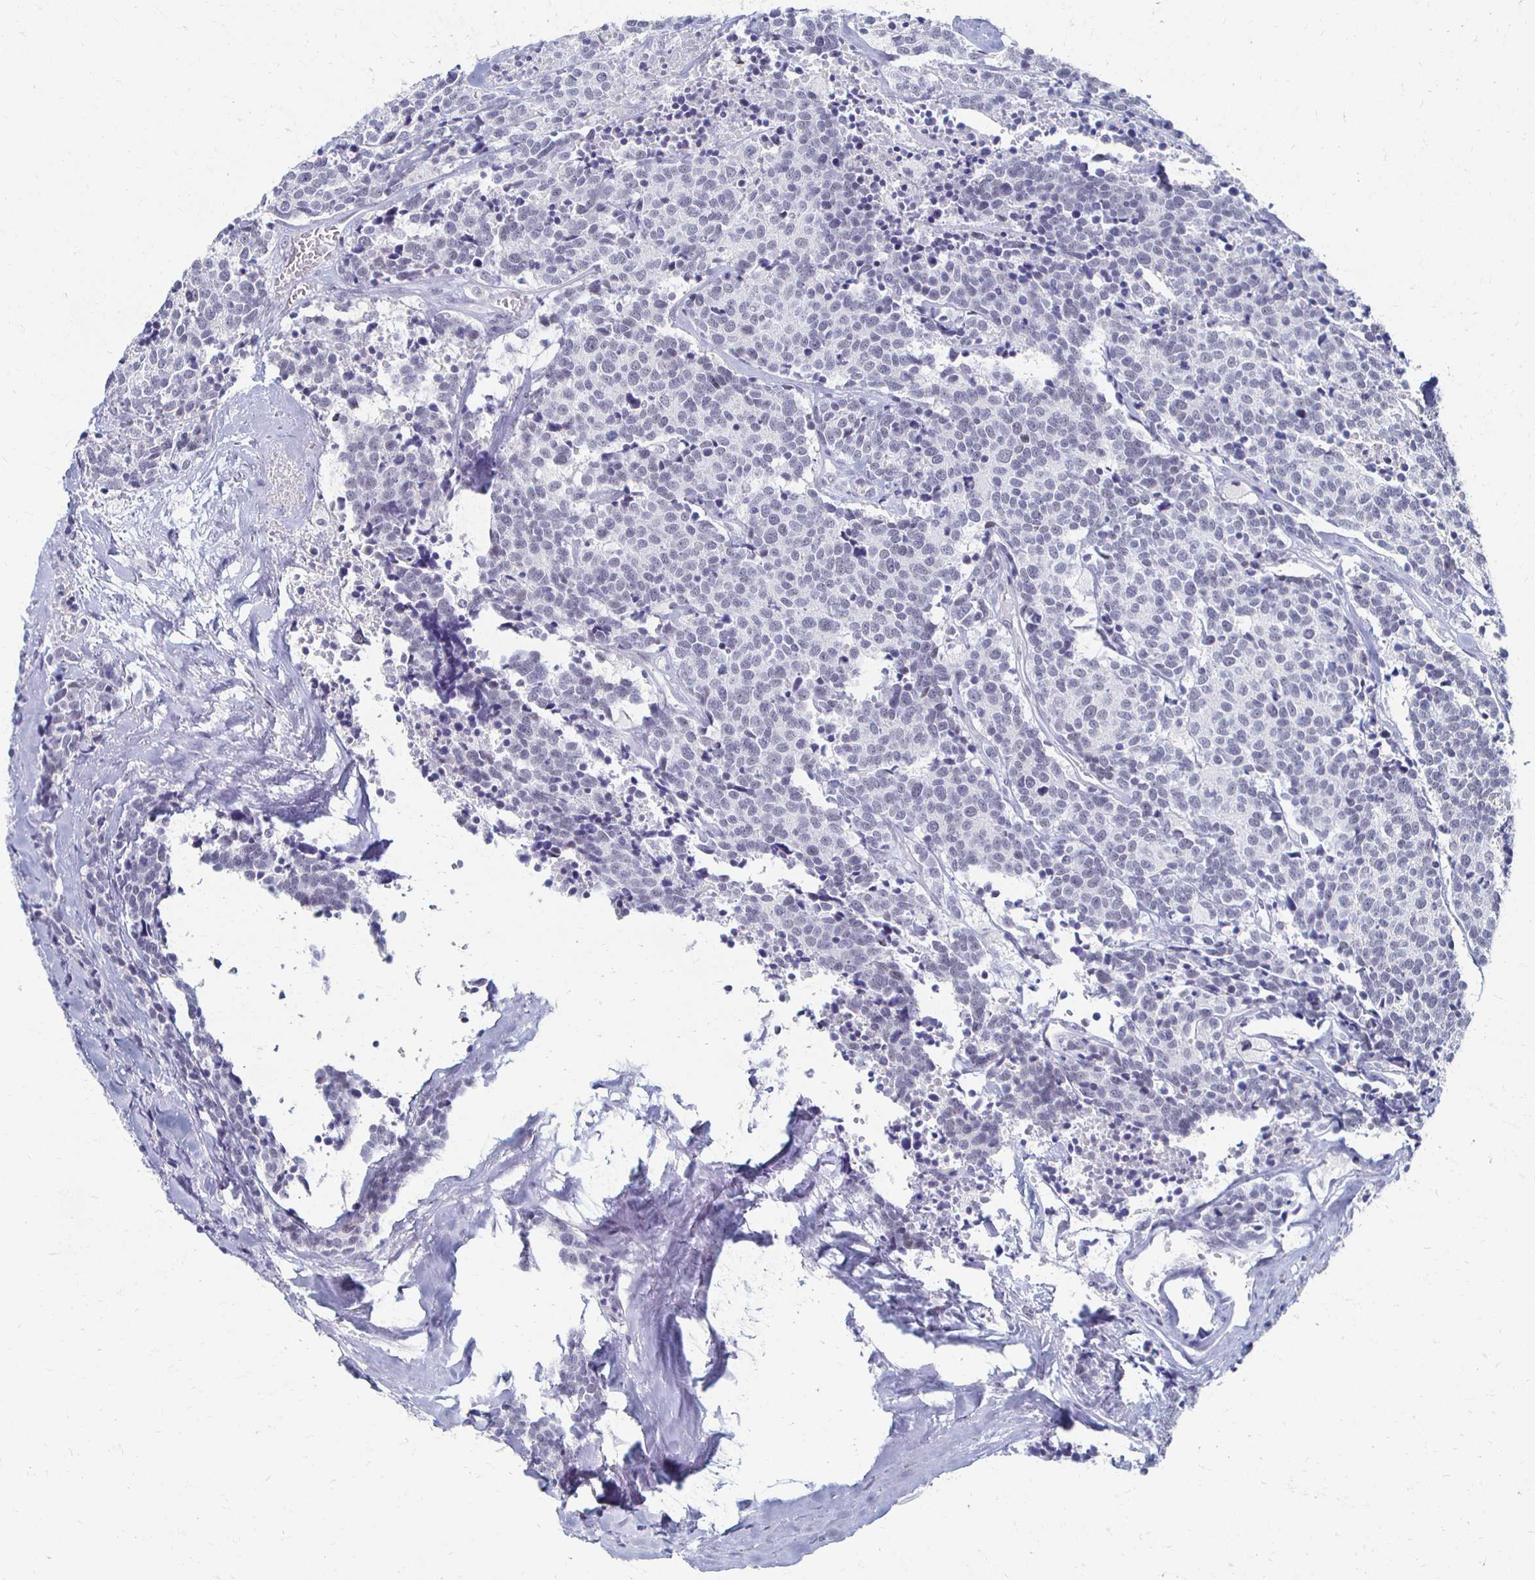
{"staining": {"intensity": "negative", "quantity": "none", "location": "none"}, "tissue": "carcinoid", "cell_type": "Tumor cells", "image_type": "cancer", "snomed": [{"axis": "morphology", "description": "Carcinoid, malignant, NOS"}, {"axis": "topography", "description": "Skin"}], "caption": "This is an immunohistochemistry micrograph of human malignant carcinoid. There is no expression in tumor cells.", "gene": "CXCR2", "patient": {"sex": "female", "age": 79}}